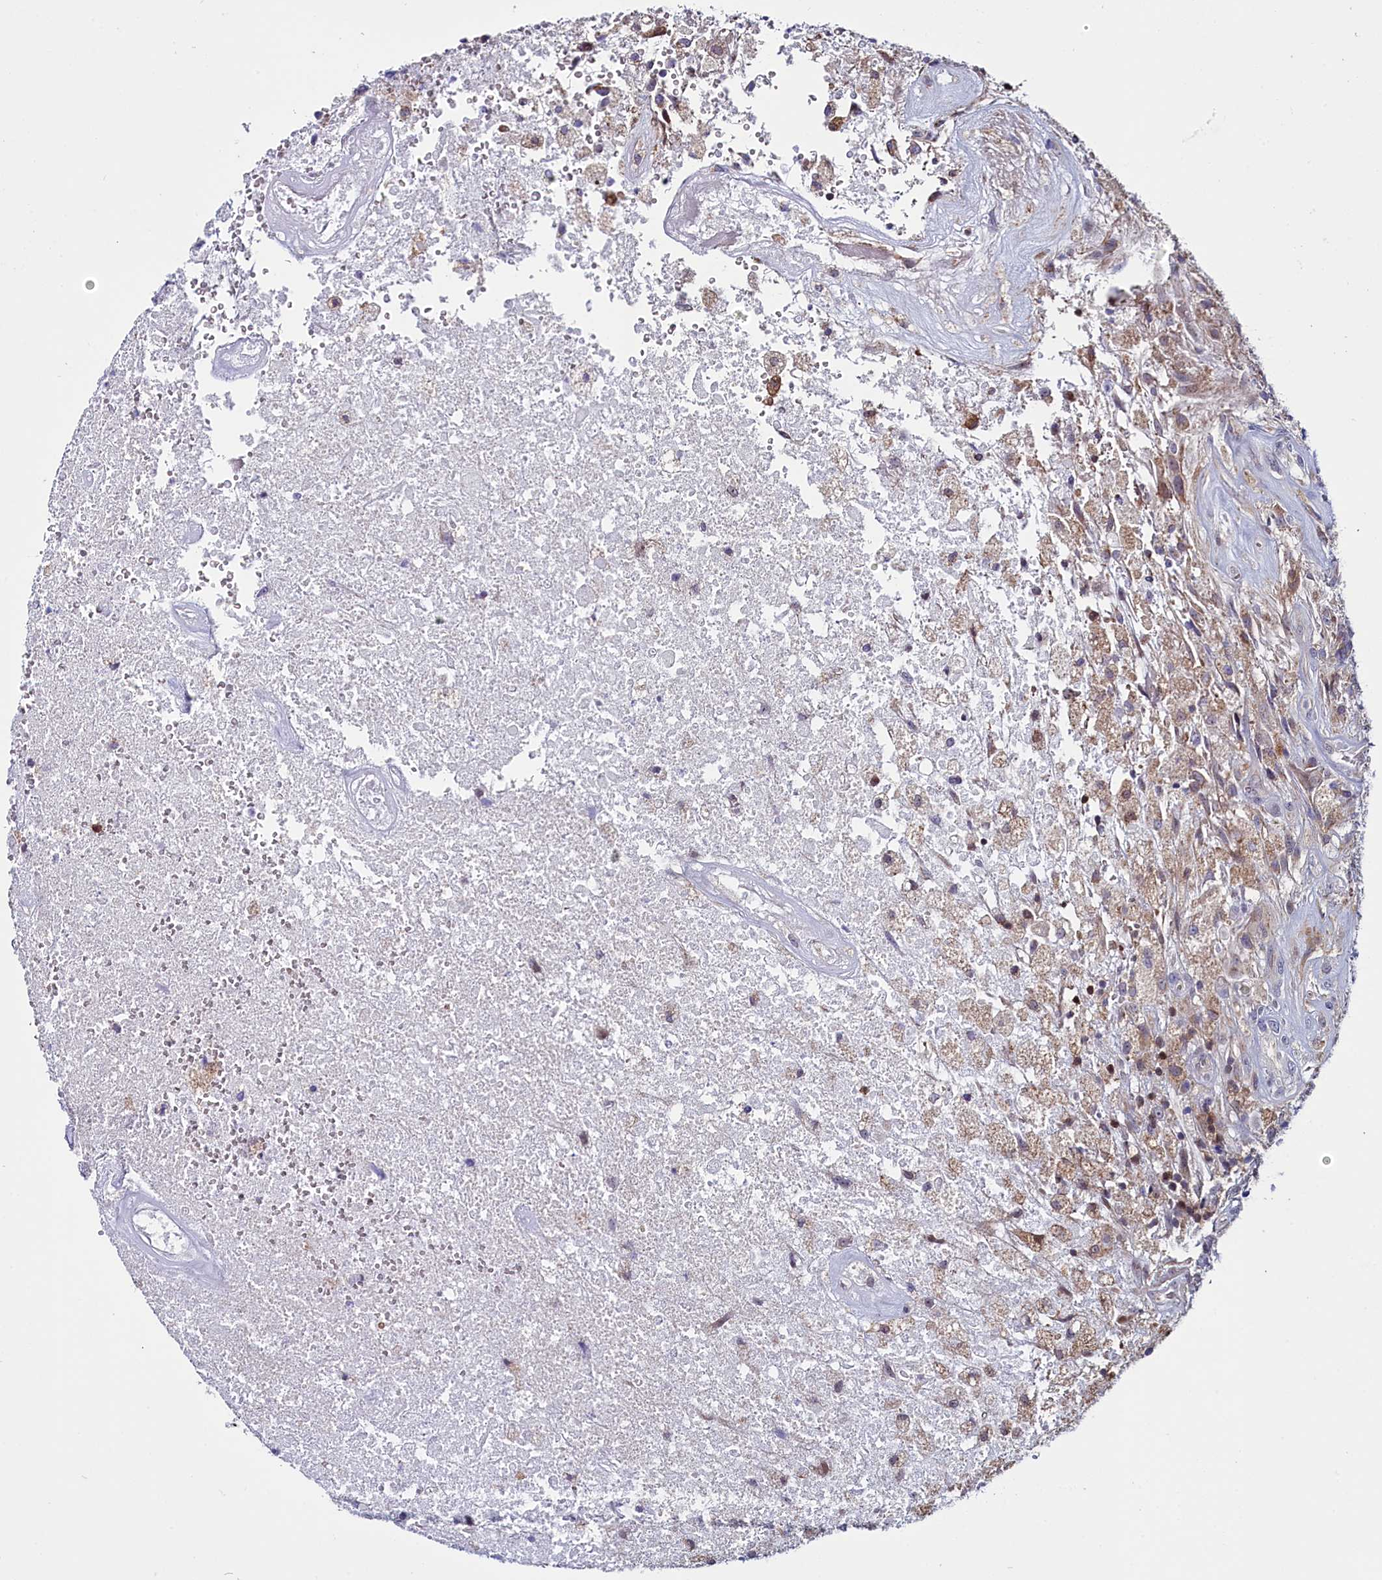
{"staining": {"intensity": "weak", "quantity": "<25%", "location": "cytoplasmic/membranous"}, "tissue": "glioma", "cell_type": "Tumor cells", "image_type": "cancer", "snomed": [{"axis": "morphology", "description": "Glioma, malignant, High grade"}, {"axis": "topography", "description": "Brain"}], "caption": "This is an immunohistochemistry histopathology image of human glioma. There is no expression in tumor cells.", "gene": "CIAPIN1", "patient": {"sex": "male", "age": 56}}